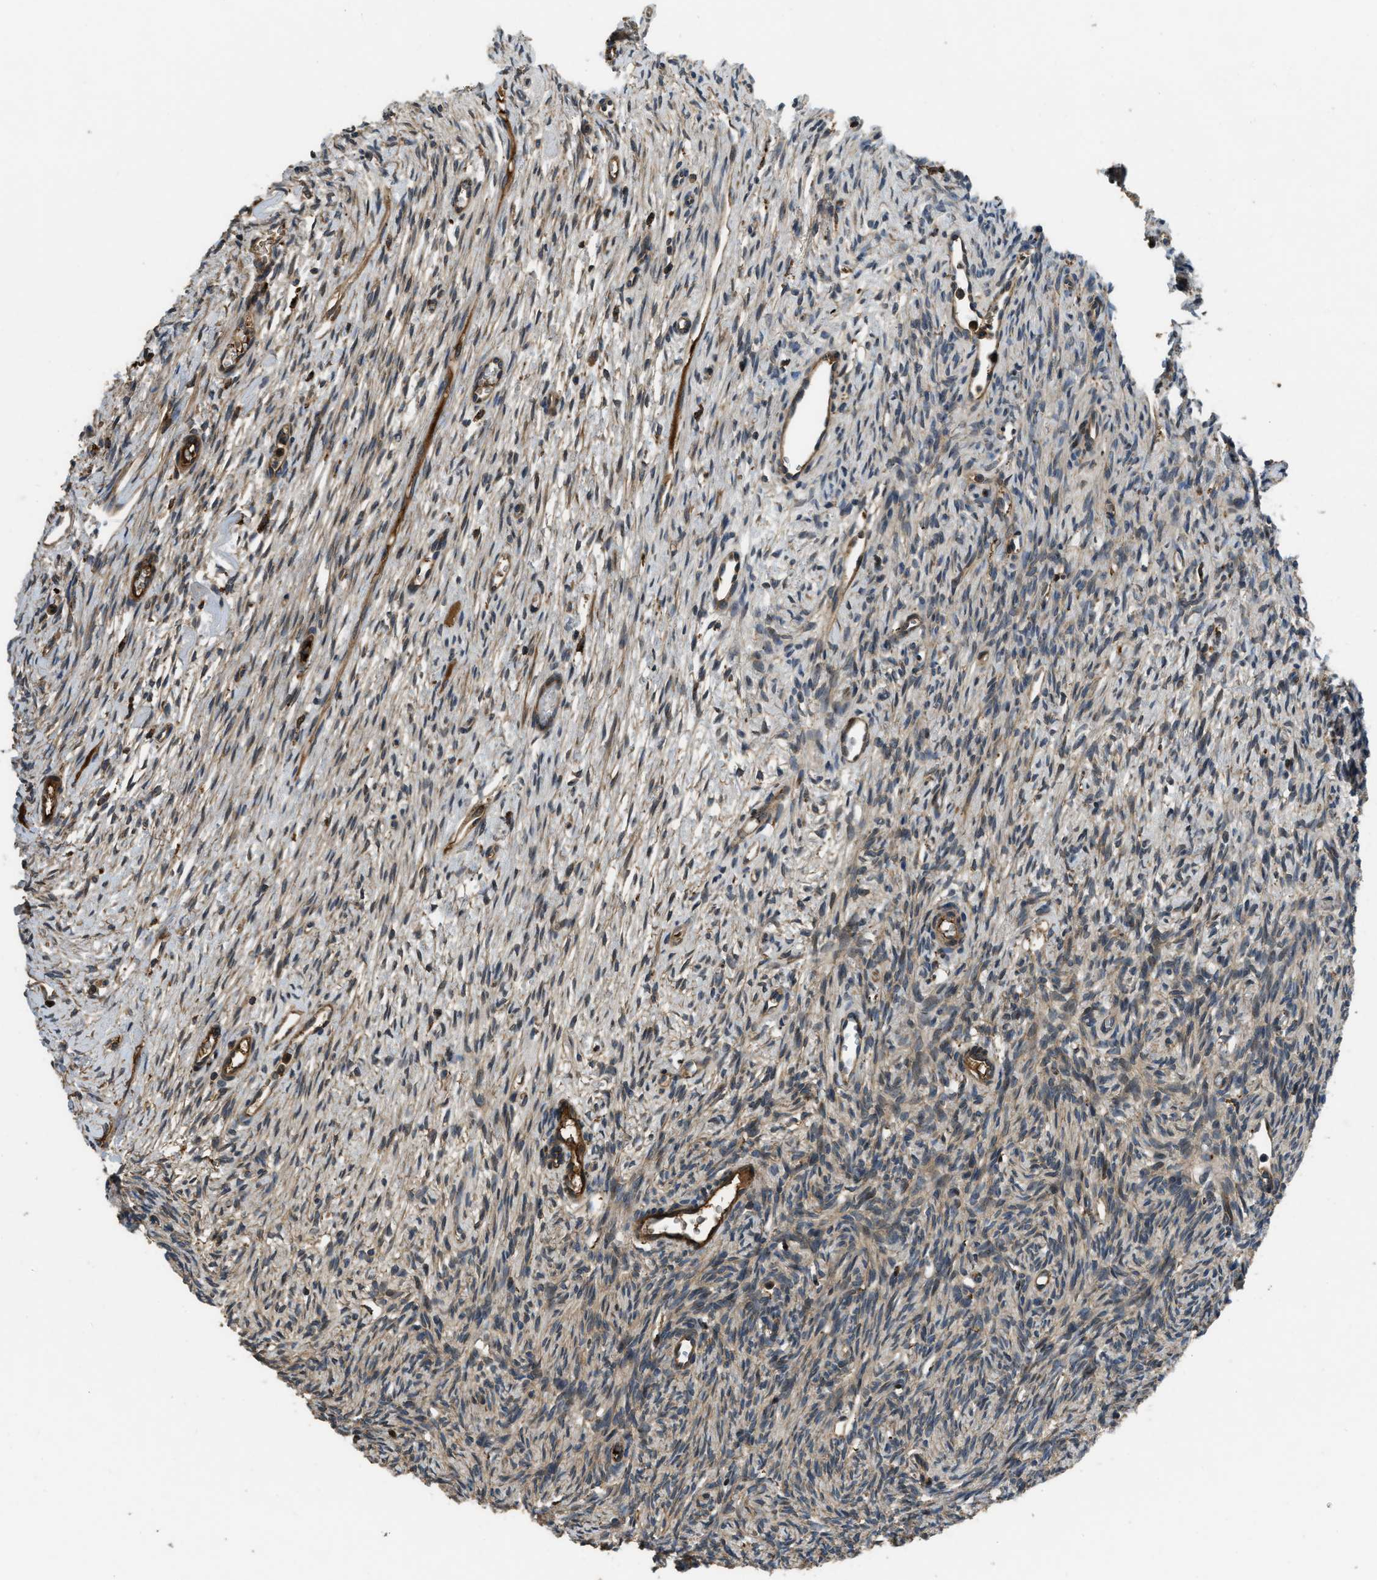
{"staining": {"intensity": "moderate", "quantity": "25%-75%", "location": "cytoplasmic/membranous"}, "tissue": "ovary", "cell_type": "Follicle cells", "image_type": "normal", "snomed": [{"axis": "morphology", "description": "Normal tissue, NOS"}, {"axis": "topography", "description": "Ovary"}], "caption": "Immunohistochemistry of unremarkable human ovary reveals medium levels of moderate cytoplasmic/membranous staining in approximately 25%-75% of follicle cells.", "gene": "GGH", "patient": {"sex": "female", "age": 33}}